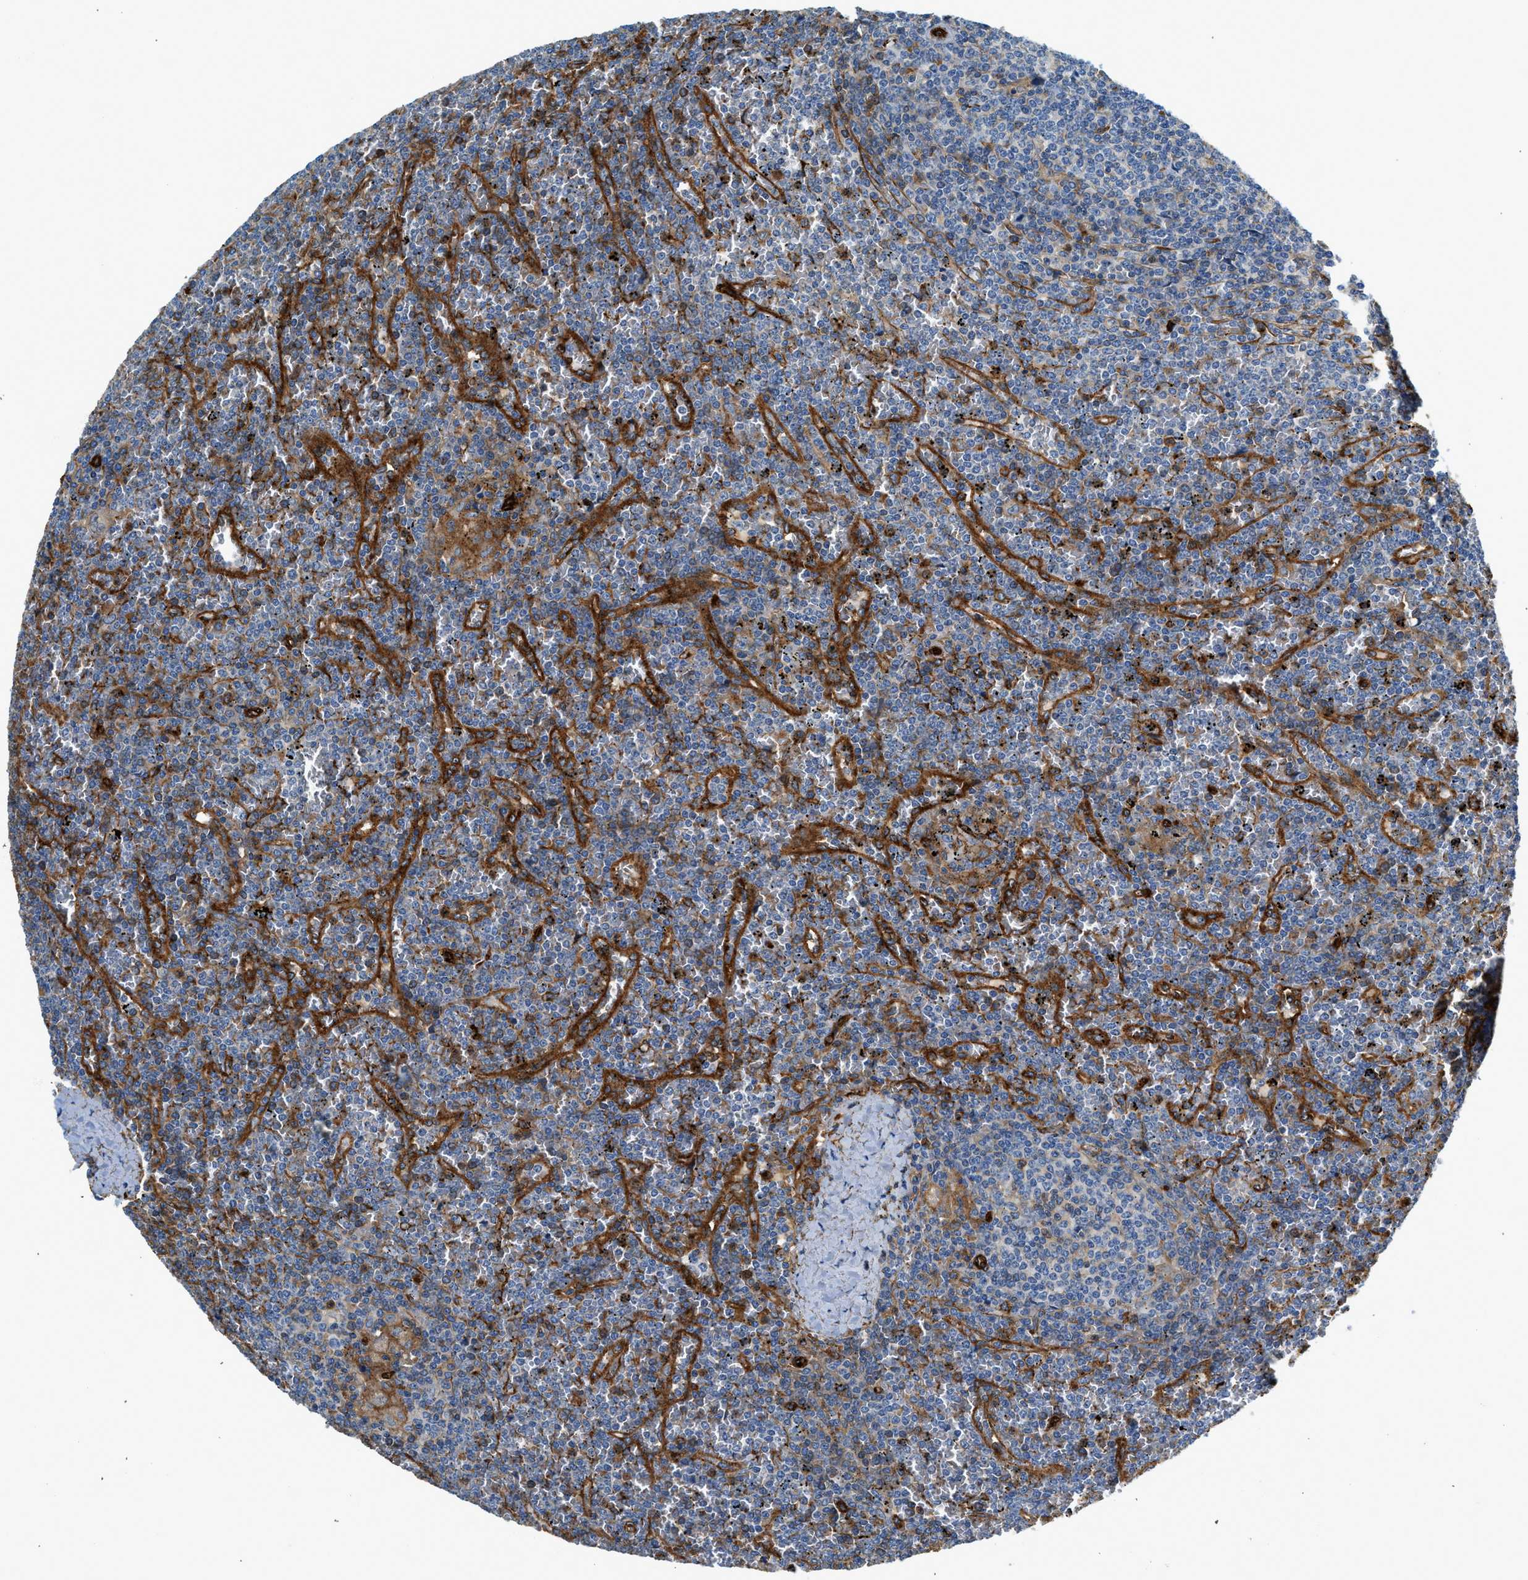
{"staining": {"intensity": "negative", "quantity": "none", "location": "none"}, "tissue": "lymphoma", "cell_type": "Tumor cells", "image_type": "cancer", "snomed": [{"axis": "morphology", "description": "Malignant lymphoma, non-Hodgkin's type, Low grade"}, {"axis": "topography", "description": "Spleen"}], "caption": "Lymphoma was stained to show a protein in brown. There is no significant staining in tumor cells.", "gene": "HIP1", "patient": {"sex": "female", "age": 19}}